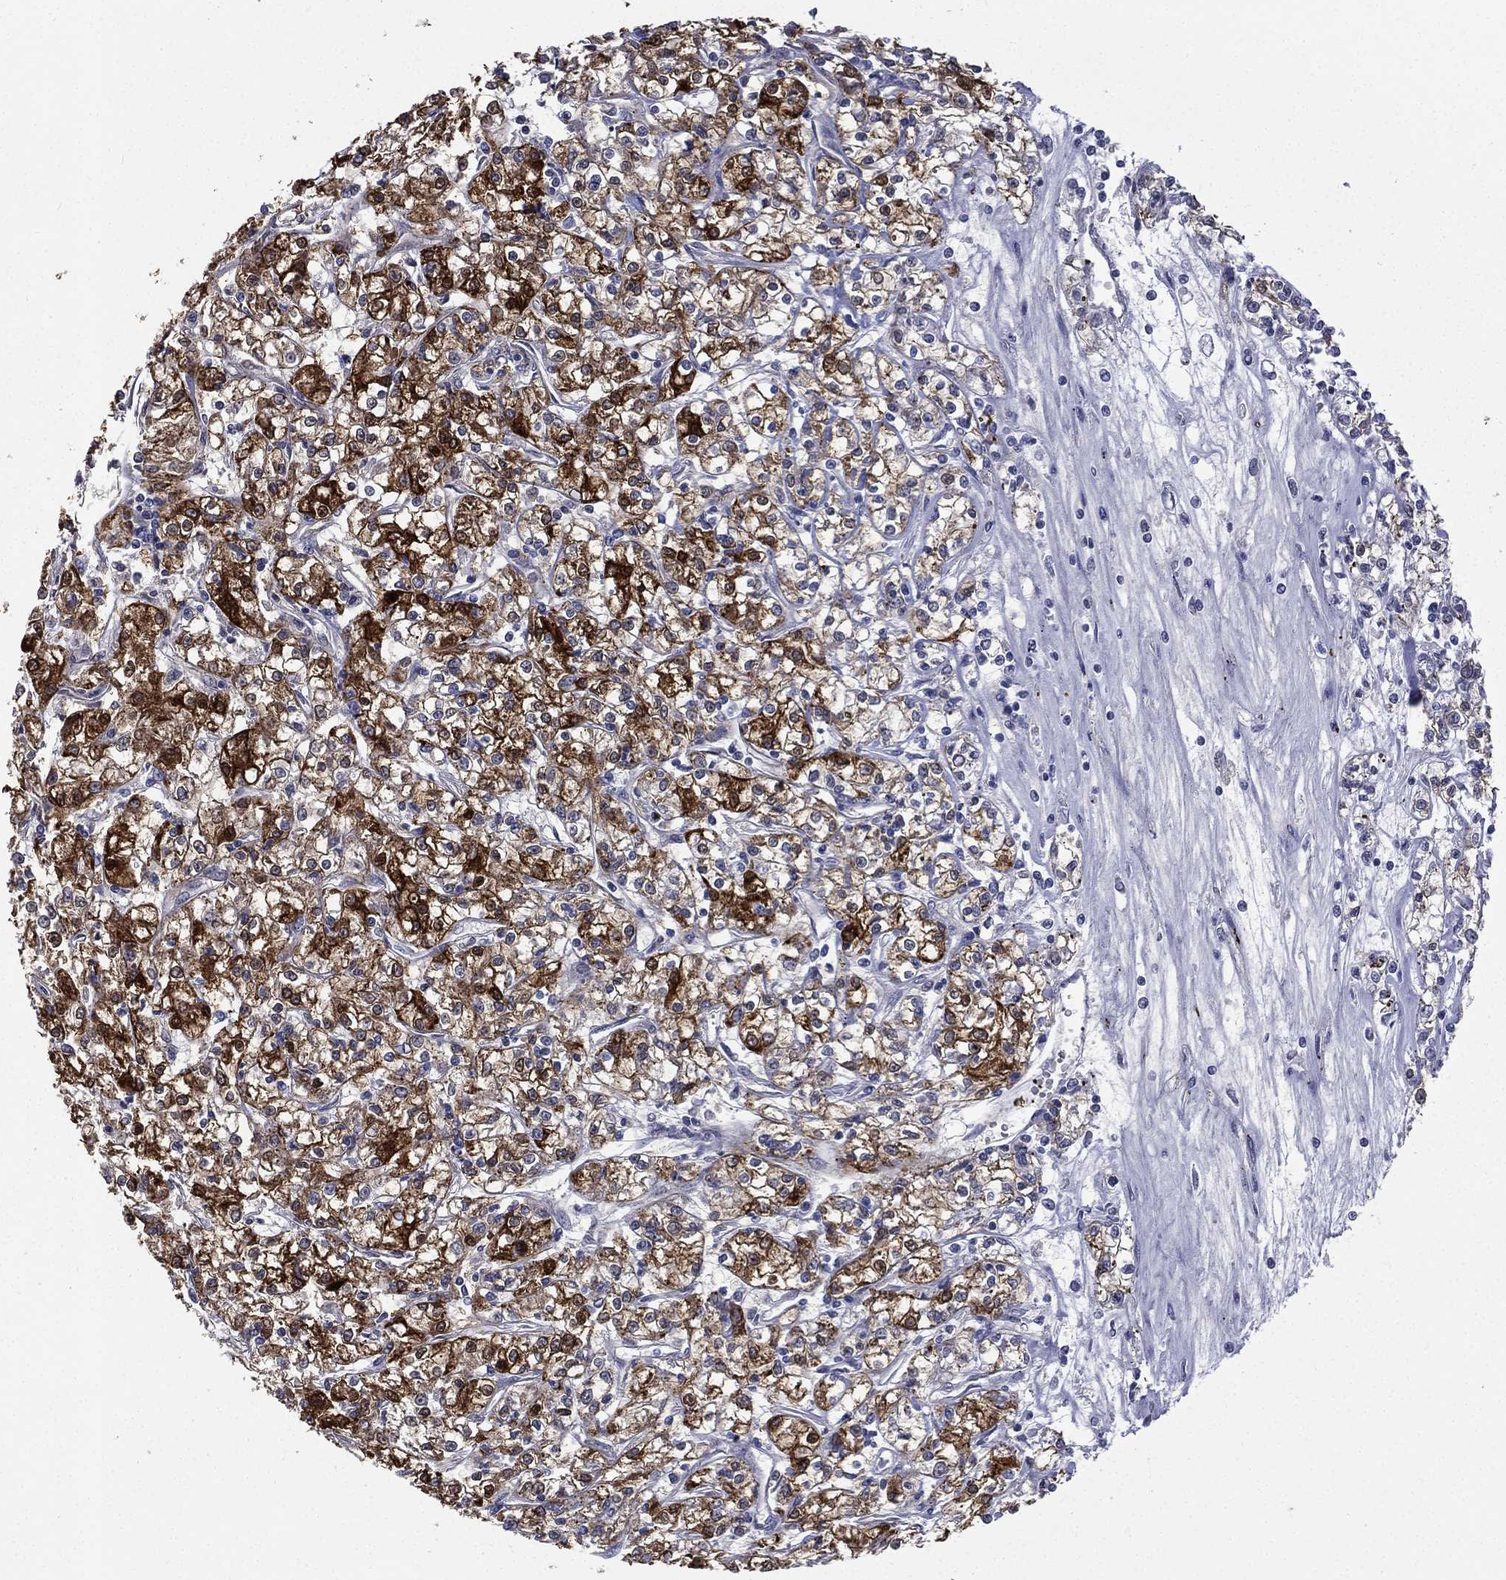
{"staining": {"intensity": "strong", "quantity": ">75%", "location": "cytoplasmic/membranous"}, "tissue": "renal cancer", "cell_type": "Tumor cells", "image_type": "cancer", "snomed": [{"axis": "morphology", "description": "Adenocarcinoma, NOS"}, {"axis": "topography", "description": "Kidney"}], "caption": "Adenocarcinoma (renal) stained for a protein displays strong cytoplasmic/membranous positivity in tumor cells. The protein is stained brown, and the nuclei are stained in blue (DAB IHC with brightfield microscopy, high magnification).", "gene": "CES2", "patient": {"sex": "female", "age": 59}}